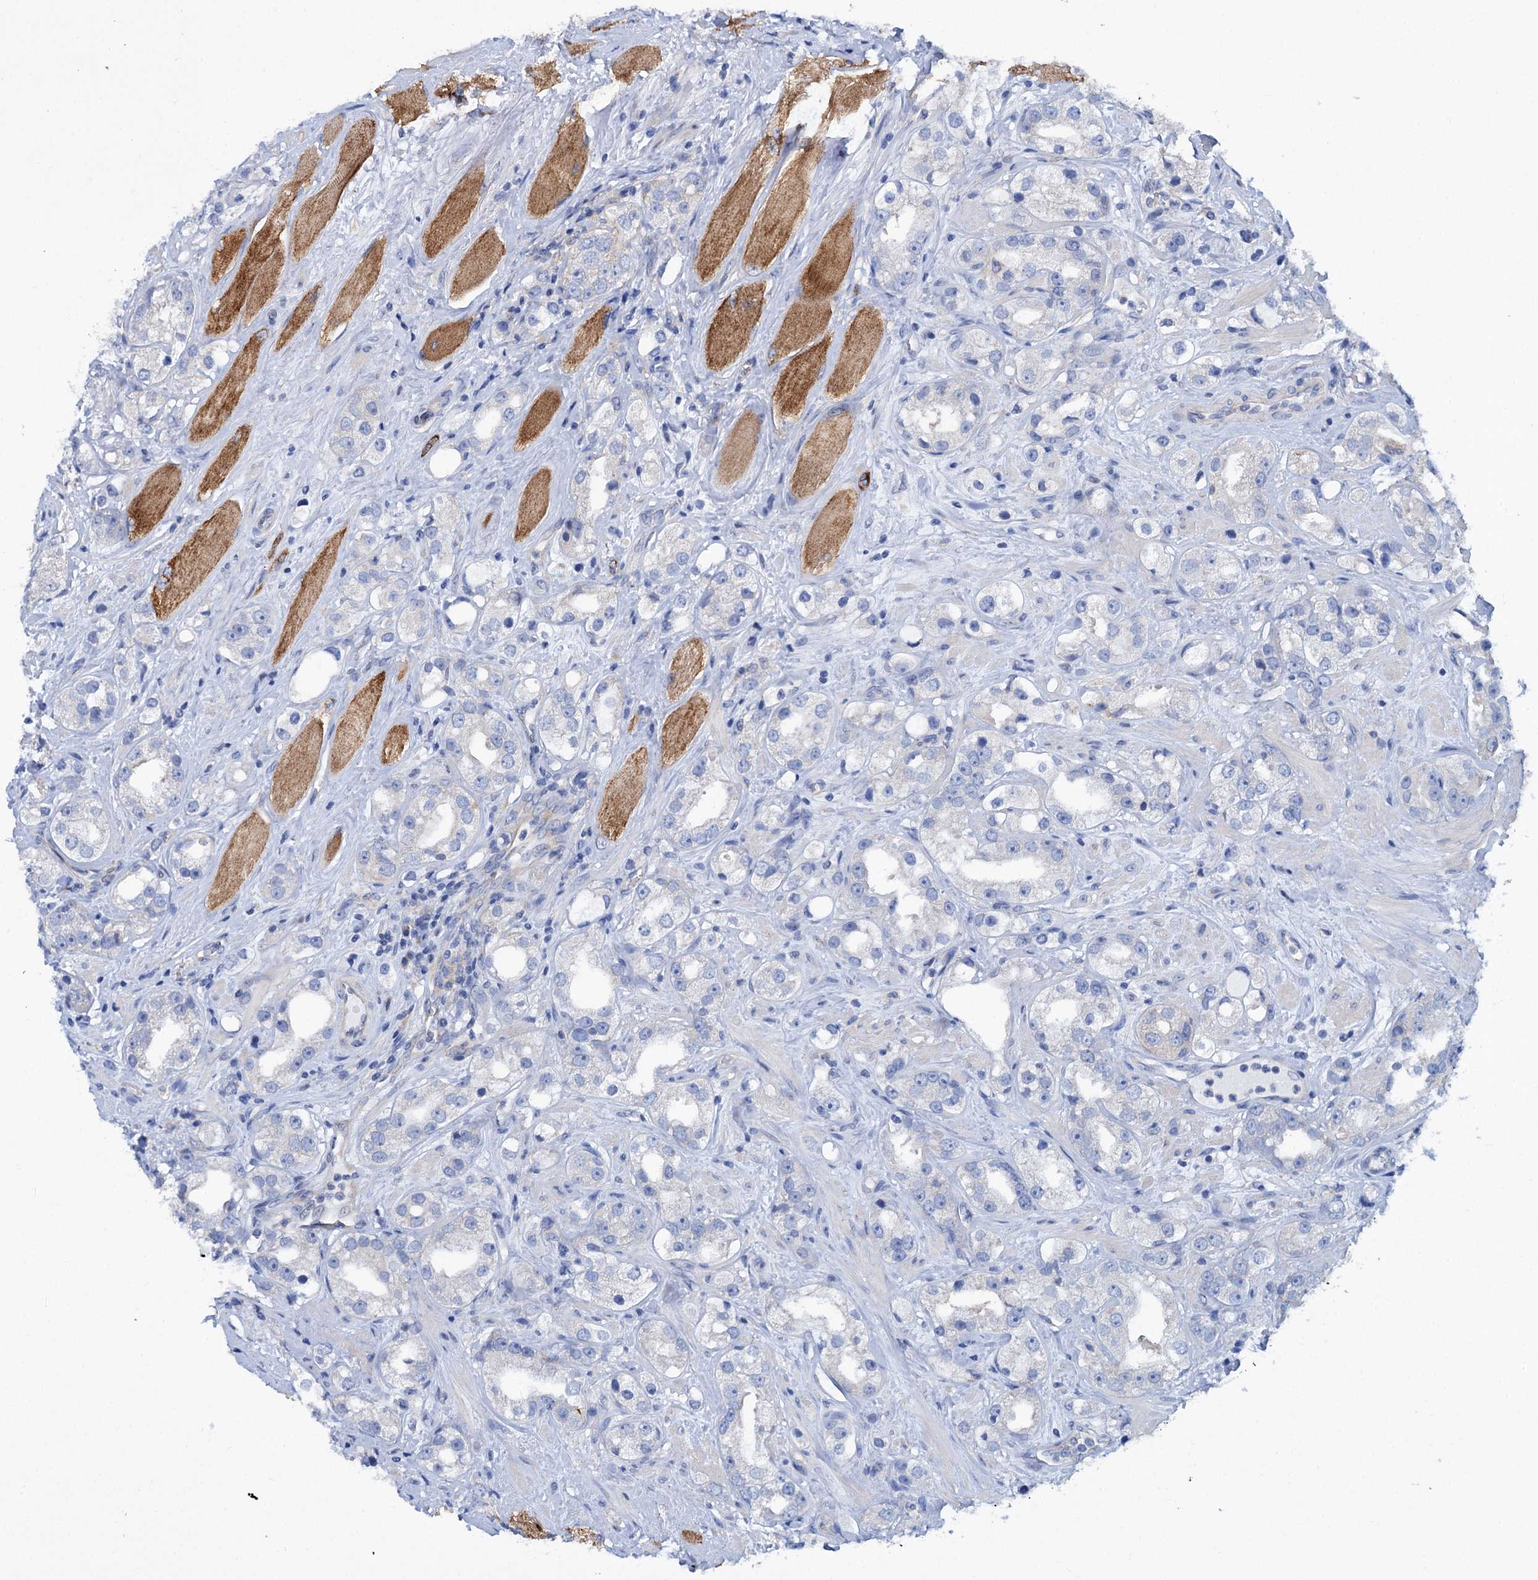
{"staining": {"intensity": "negative", "quantity": "none", "location": "none"}, "tissue": "prostate cancer", "cell_type": "Tumor cells", "image_type": "cancer", "snomed": [{"axis": "morphology", "description": "Adenocarcinoma, NOS"}, {"axis": "topography", "description": "Prostate"}], "caption": "Tumor cells are negative for protein expression in human prostate cancer (adenocarcinoma).", "gene": "TRIM55", "patient": {"sex": "male", "age": 79}}